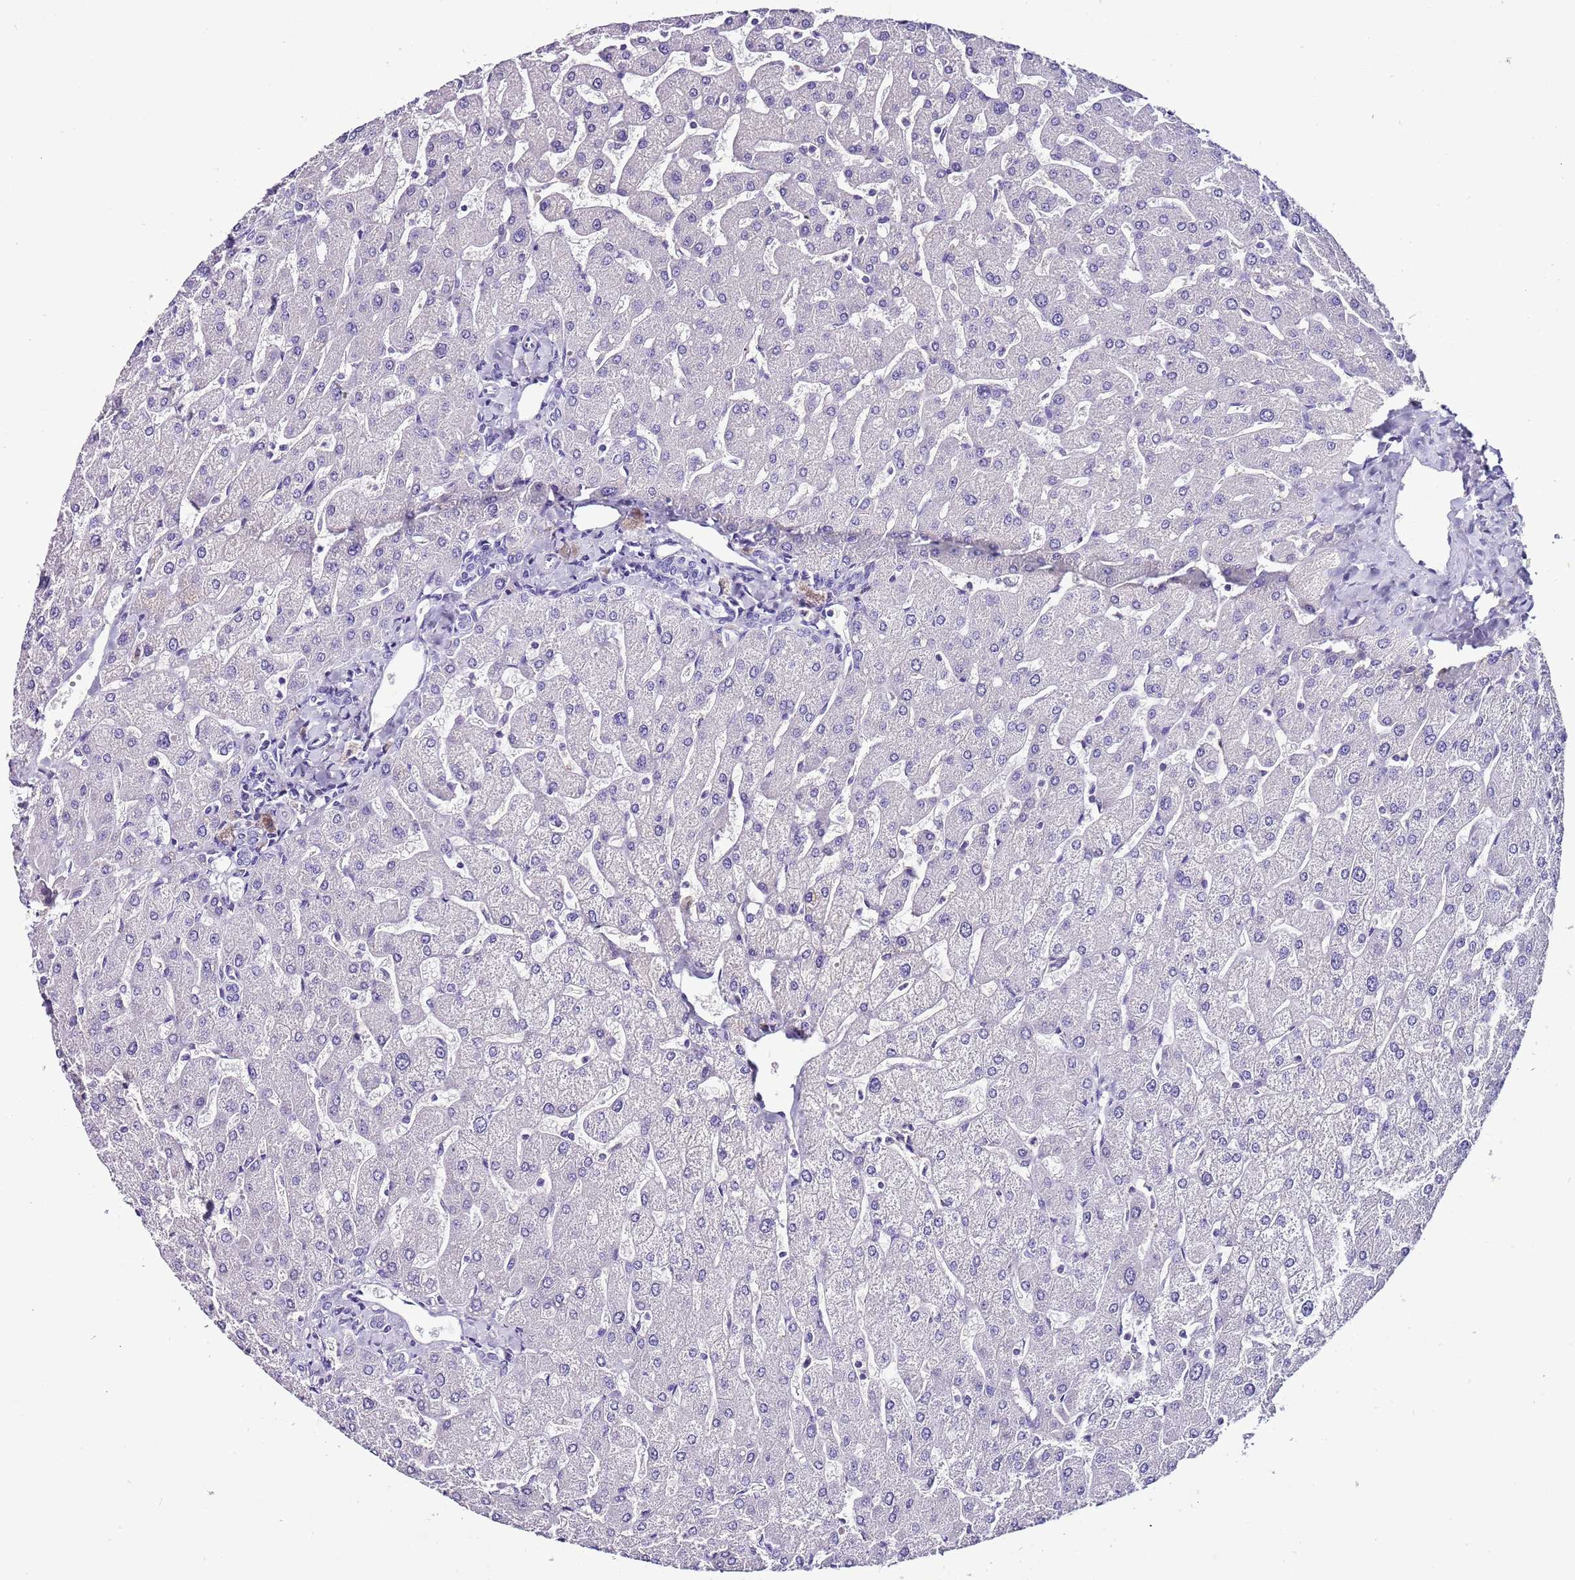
{"staining": {"intensity": "negative", "quantity": "none", "location": "none"}, "tissue": "liver", "cell_type": "Cholangiocytes", "image_type": "normal", "snomed": [{"axis": "morphology", "description": "Normal tissue, NOS"}, {"axis": "topography", "description": "Liver"}], "caption": "This photomicrograph is of unremarkable liver stained with immunohistochemistry to label a protein in brown with the nuclei are counter-stained blue. There is no staining in cholangiocytes.", "gene": "IGIP", "patient": {"sex": "male", "age": 55}}